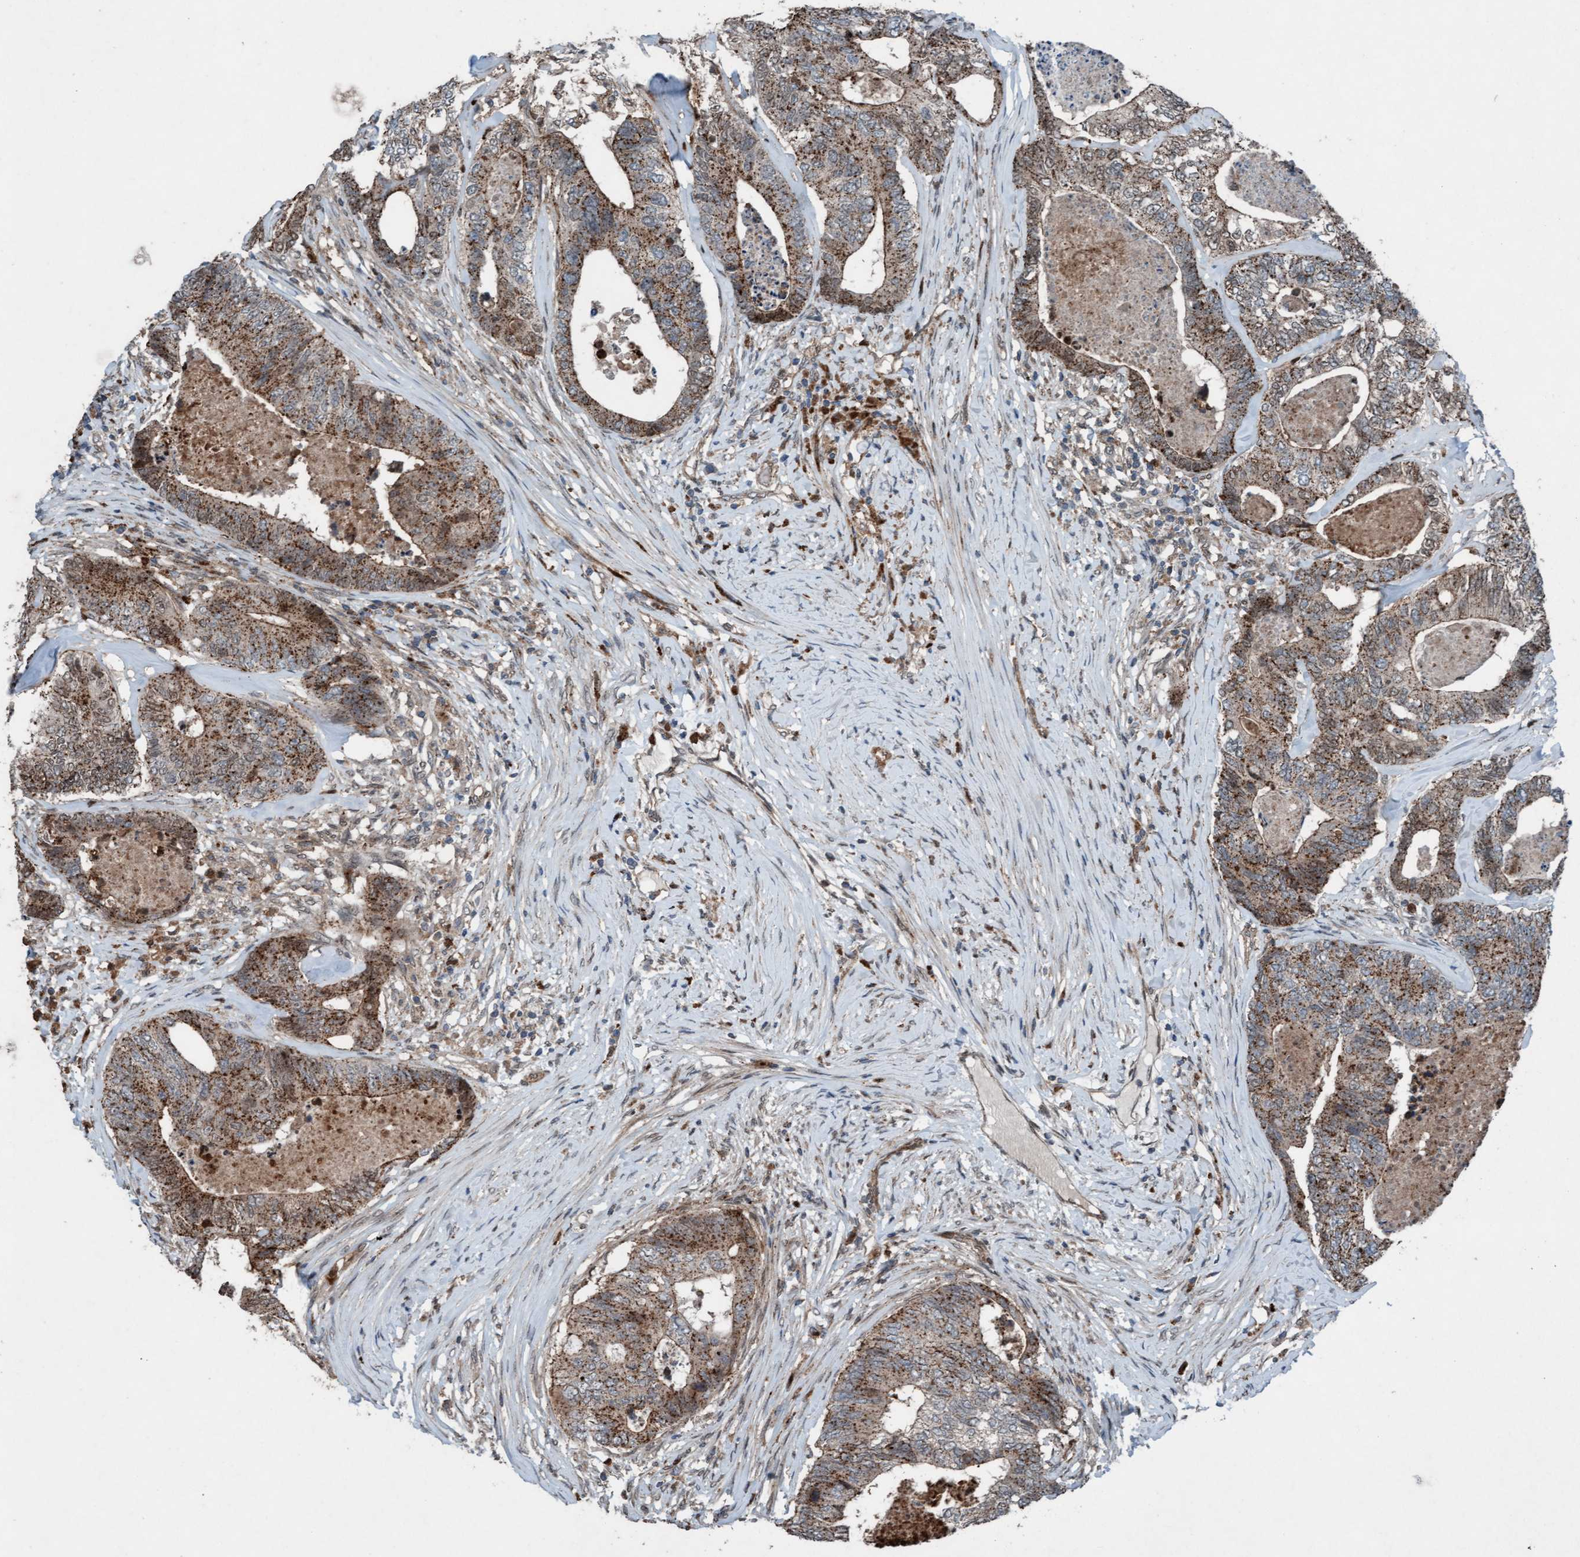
{"staining": {"intensity": "strong", "quantity": ">75%", "location": "cytoplasmic/membranous"}, "tissue": "colorectal cancer", "cell_type": "Tumor cells", "image_type": "cancer", "snomed": [{"axis": "morphology", "description": "Adenocarcinoma, NOS"}, {"axis": "topography", "description": "Colon"}], "caption": "An immunohistochemistry photomicrograph of neoplastic tissue is shown. Protein staining in brown shows strong cytoplasmic/membranous positivity in colorectal adenocarcinoma within tumor cells. (DAB = brown stain, brightfield microscopy at high magnification).", "gene": "PLXNB2", "patient": {"sex": "female", "age": 67}}